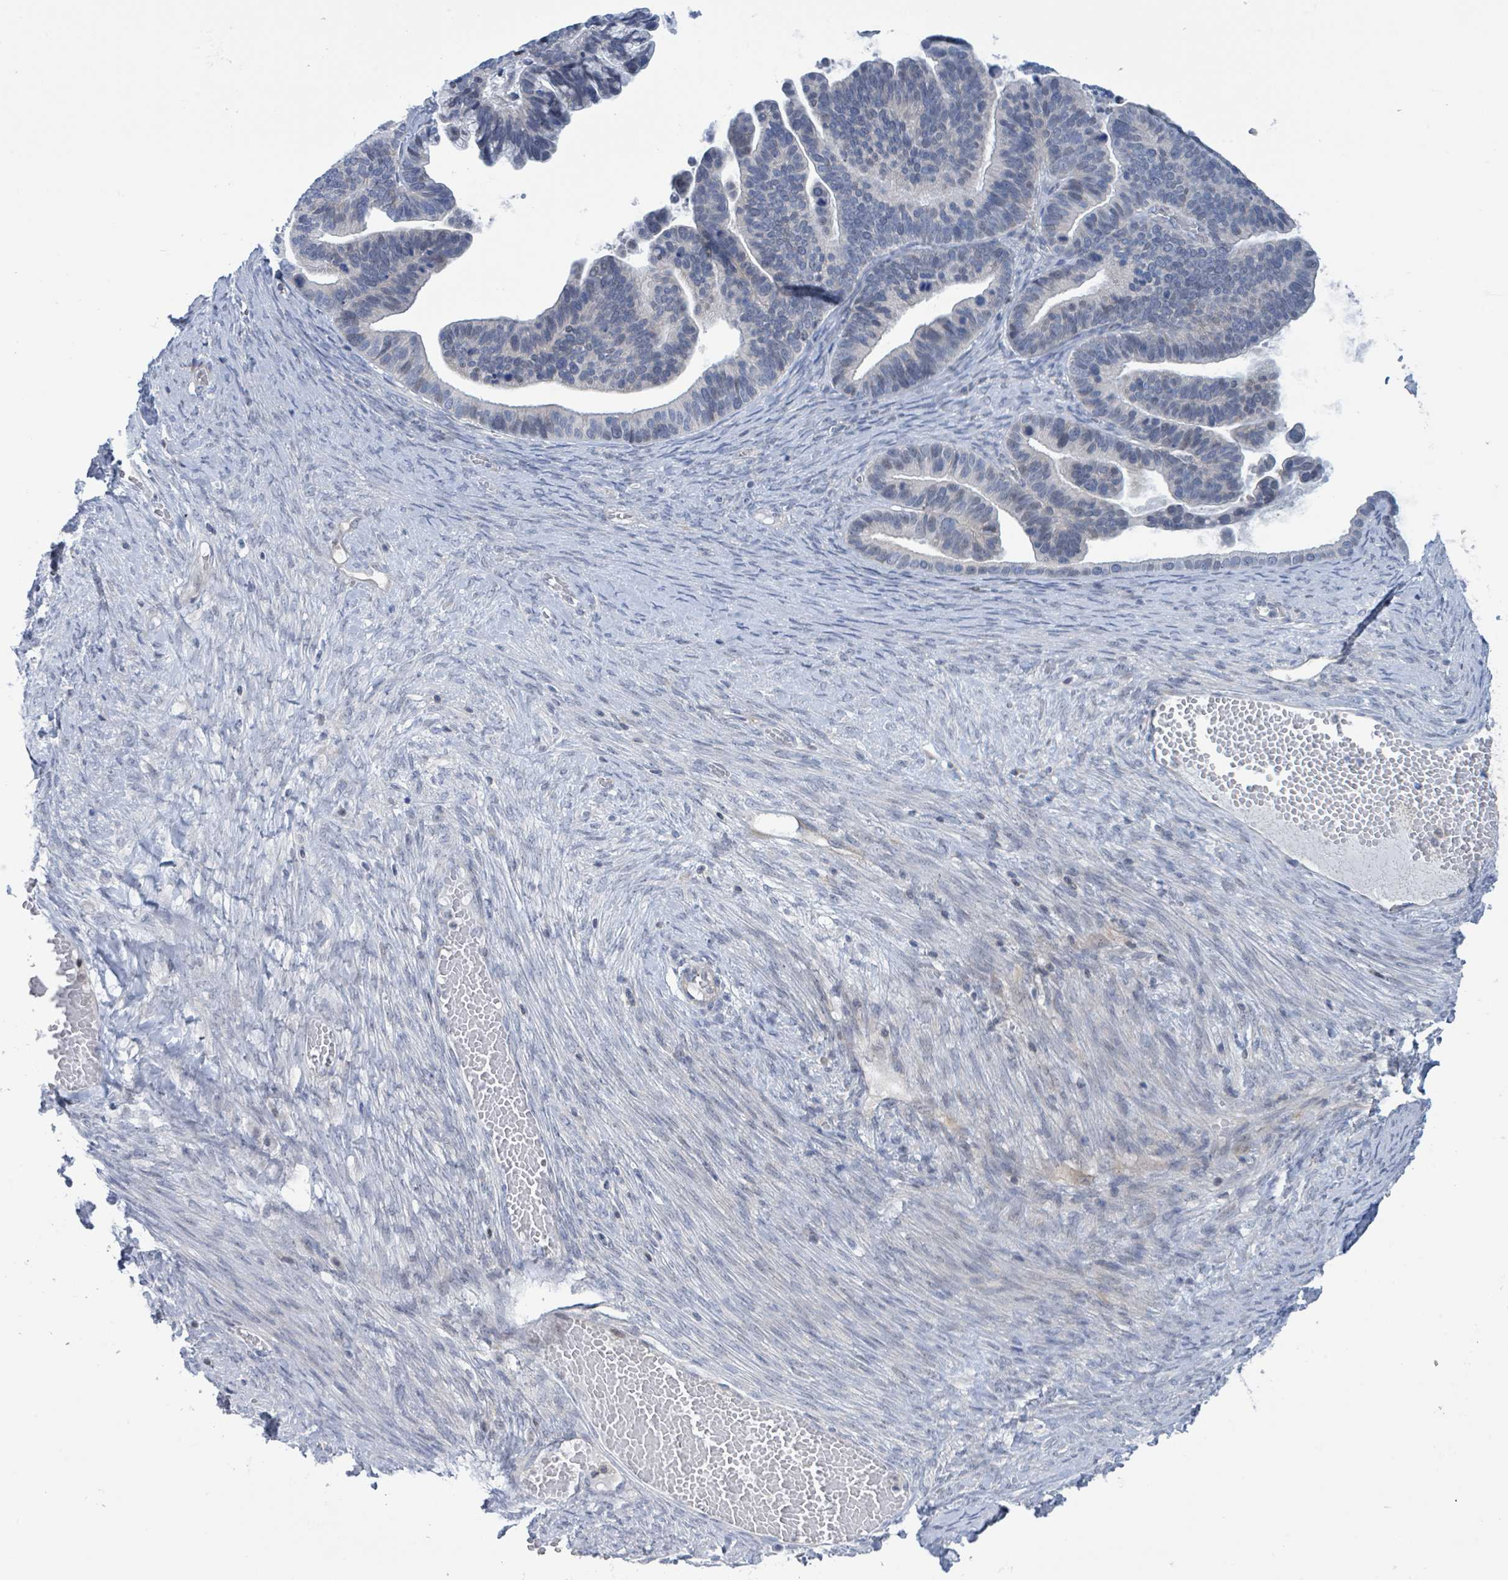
{"staining": {"intensity": "negative", "quantity": "none", "location": "none"}, "tissue": "ovarian cancer", "cell_type": "Tumor cells", "image_type": "cancer", "snomed": [{"axis": "morphology", "description": "Cystadenocarcinoma, serous, NOS"}, {"axis": "topography", "description": "Ovary"}], "caption": "The immunohistochemistry (IHC) histopathology image has no significant positivity in tumor cells of ovarian cancer tissue.", "gene": "DGKZ", "patient": {"sex": "female", "age": 56}}